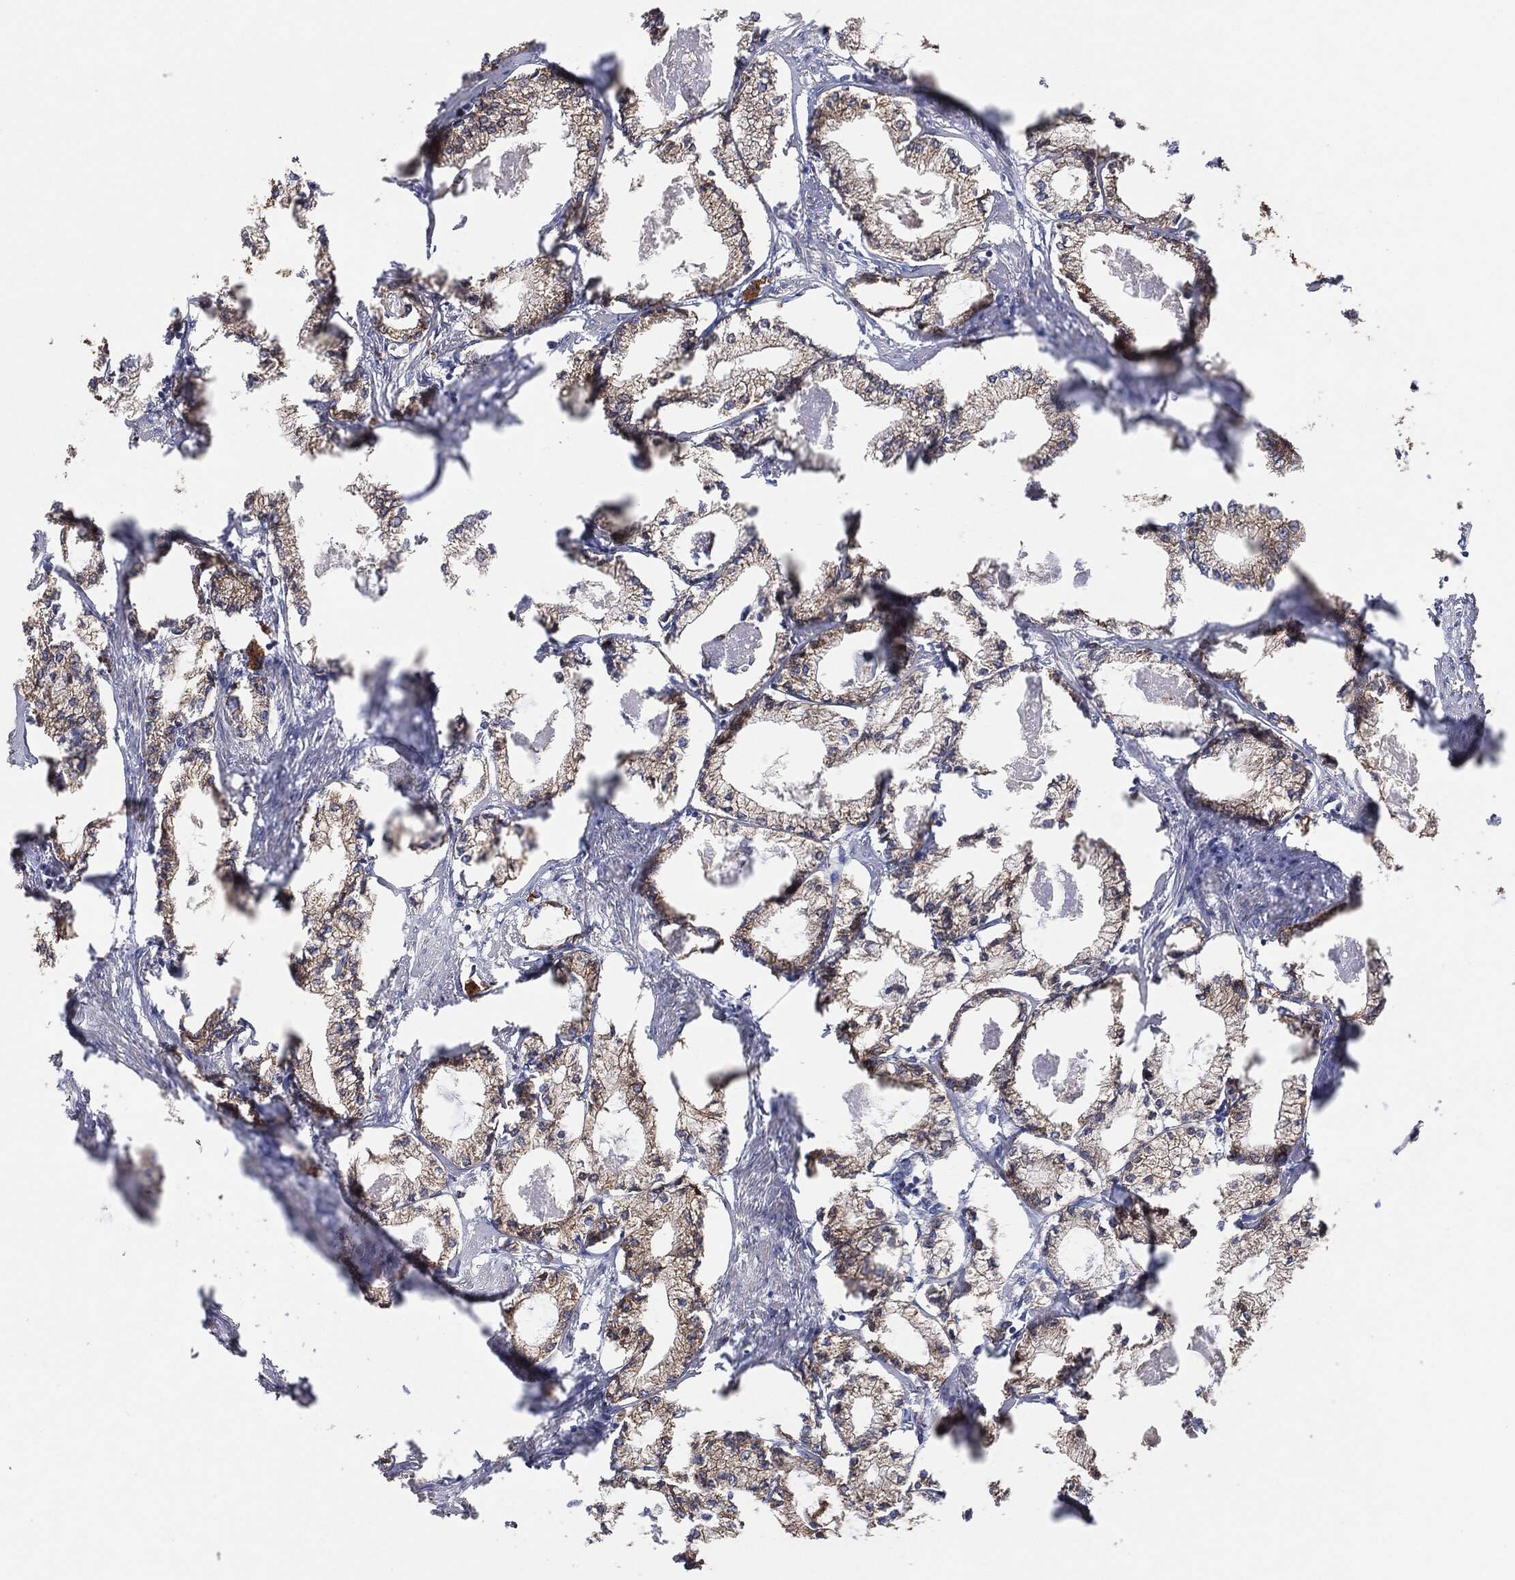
{"staining": {"intensity": "moderate", "quantity": "25%-75%", "location": "cytoplasmic/membranous"}, "tissue": "prostate cancer", "cell_type": "Tumor cells", "image_type": "cancer", "snomed": [{"axis": "morphology", "description": "Adenocarcinoma, NOS"}, {"axis": "topography", "description": "Prostate"}], "caption": "Moderate cytoplasmic/membranous protein staining is present in about 25%-75% of tumor cells in prostate cancer (adenocarcinoma).", "gene": "CTNNA1", "patient": {"sex": "male", "age": 56}}